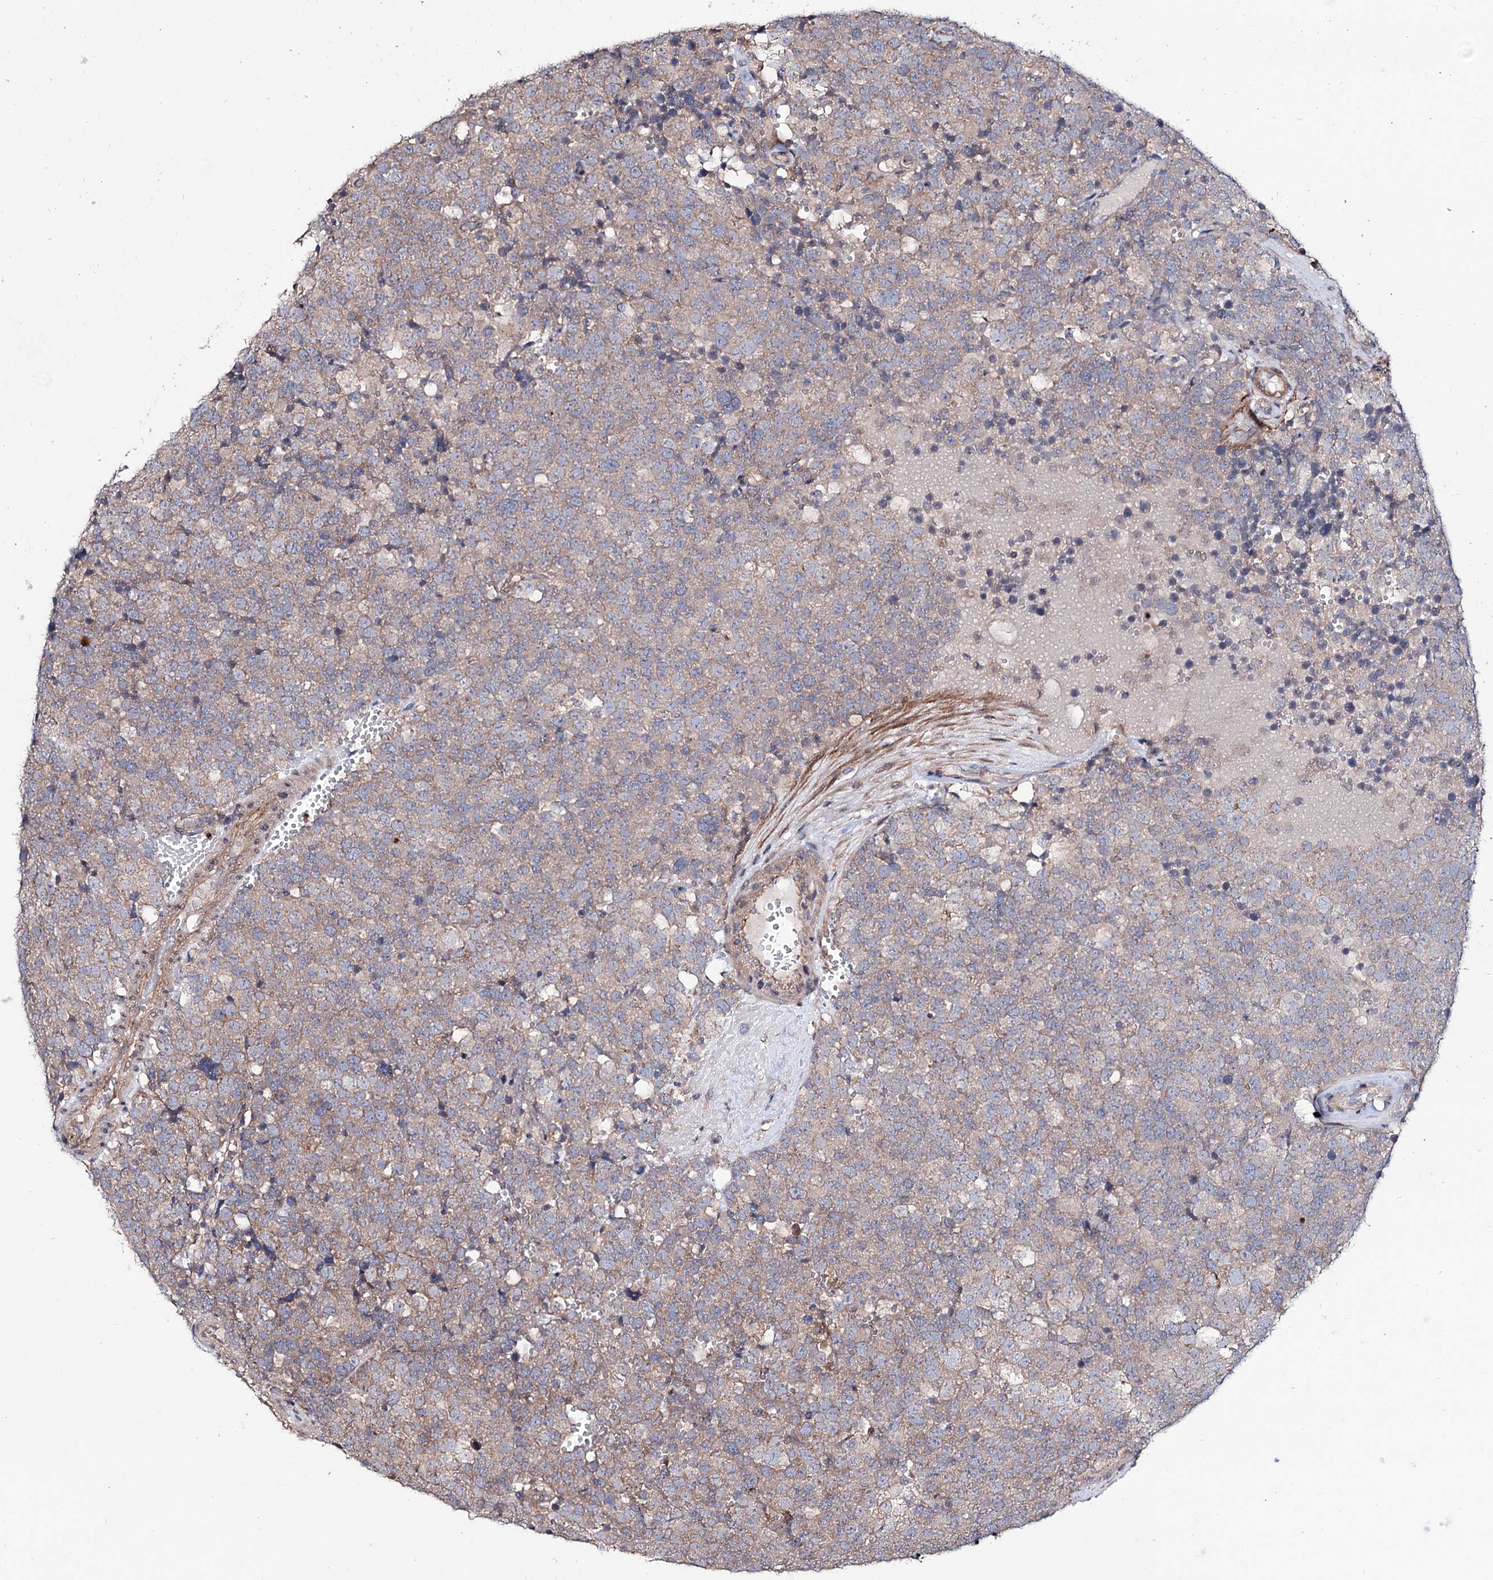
{"staining": {"intensity": "weak", "quantity": "<25%", "location": "cytoplasmic/membranous"}, "tissue": "testis cancer", "cell_type": "Tumor cells", "image_type": "cancer", "snomed": [{"axis": "morphology", "description": "Seminoma, NOS"}, {"axis": "topography", "description": "Testis"}], "caption": "DAB (3,3'-diaminobenzidine) immunohistochemical staining of testis seminoma demonstrates no significant expression in tumor cells.", "gene": "SEC24A", "patient": {"sex": "male", "age": 71}}